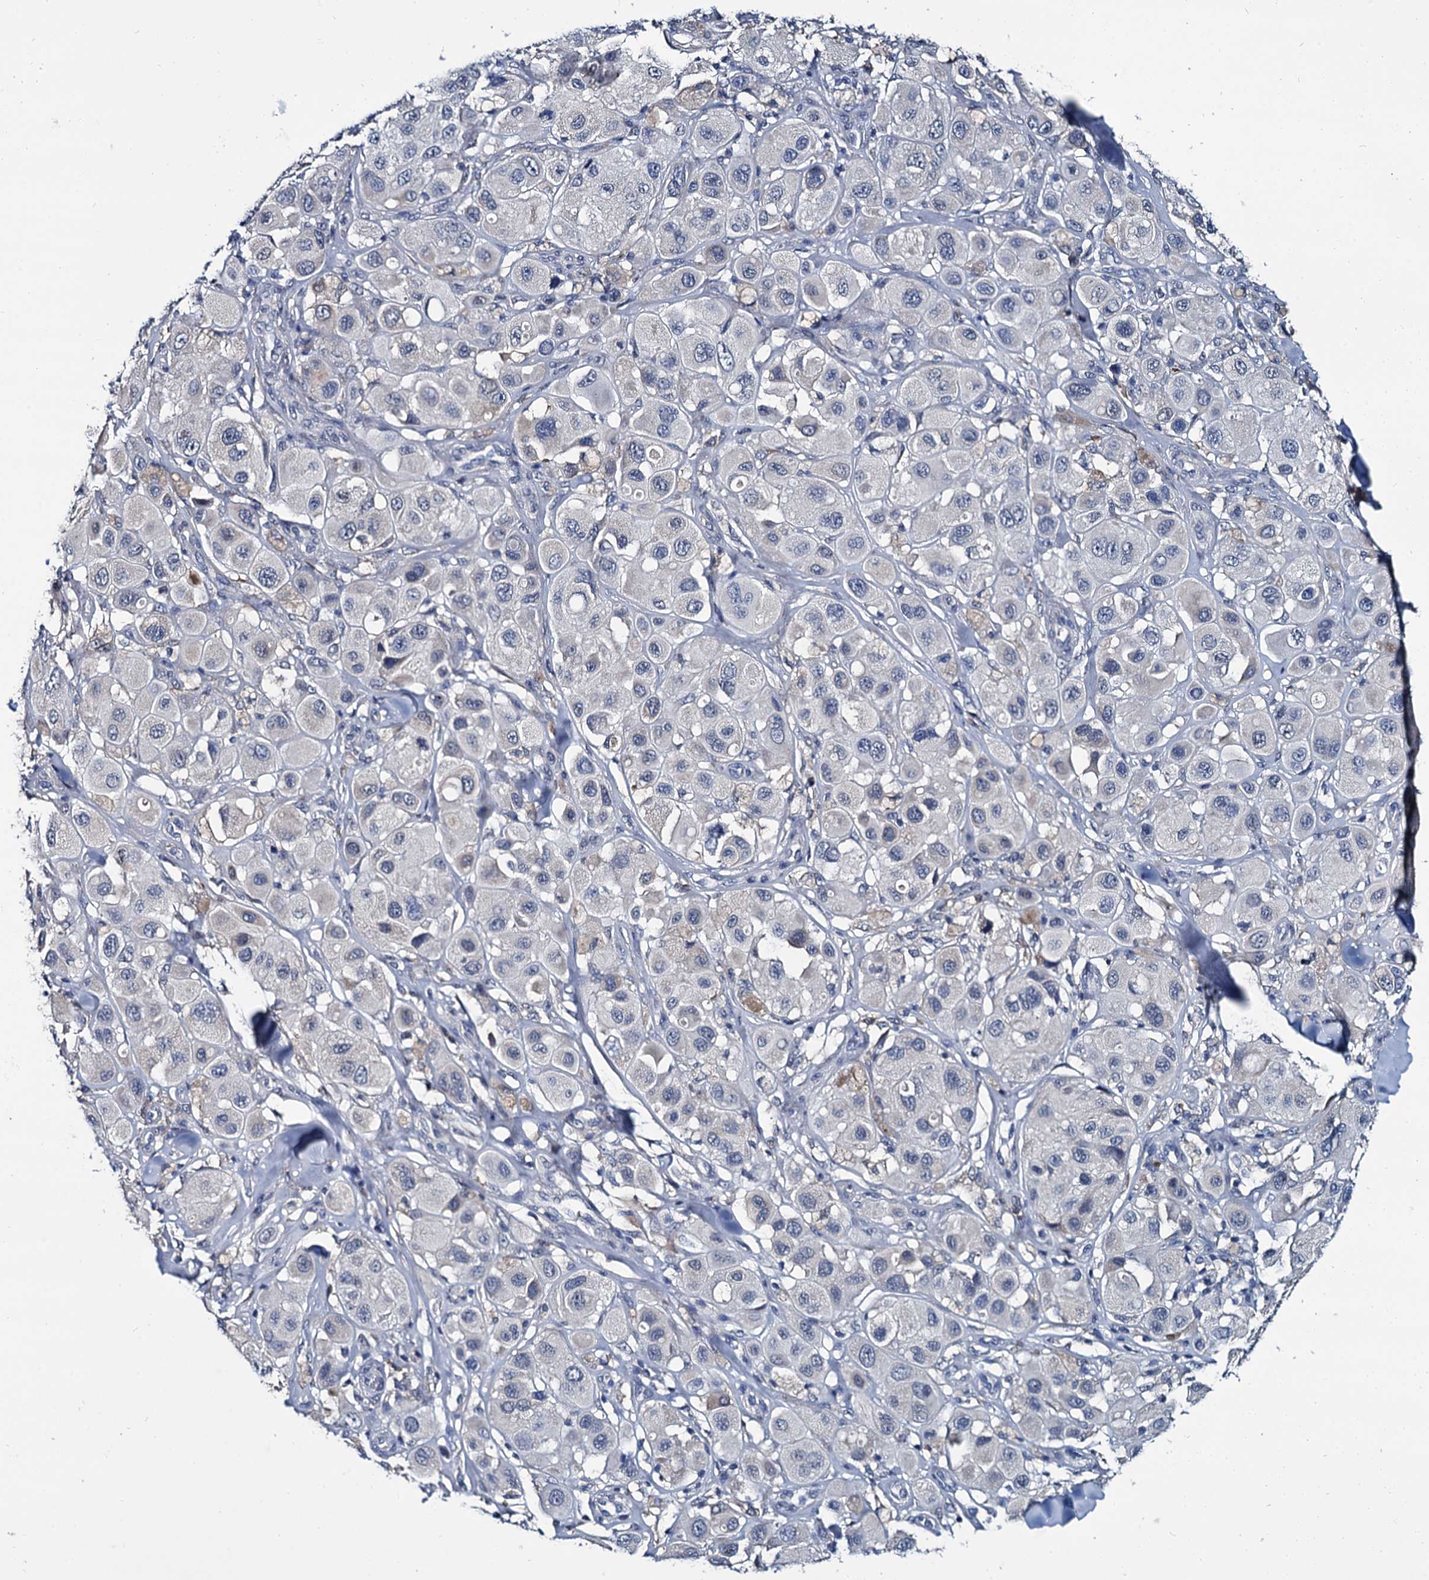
{"staining": {"intensity": "negative", "quantity": "none", "location": "none"}, "tissue": "melanoma", "cell_type": "Tumor cells", "image_type": "cancer", "snomed": [{"axis": "morphology", "description": "Malignant melanoma, Metastatic site"}, {"axis": "topography", "description": "Skin"}], "caption": "Histopathology image shows no significant protein expression in tumor cells of malignant melanoma (metastatic site).", "gene": "MIOX", "patient": {"sex": "male", "age": 41}}